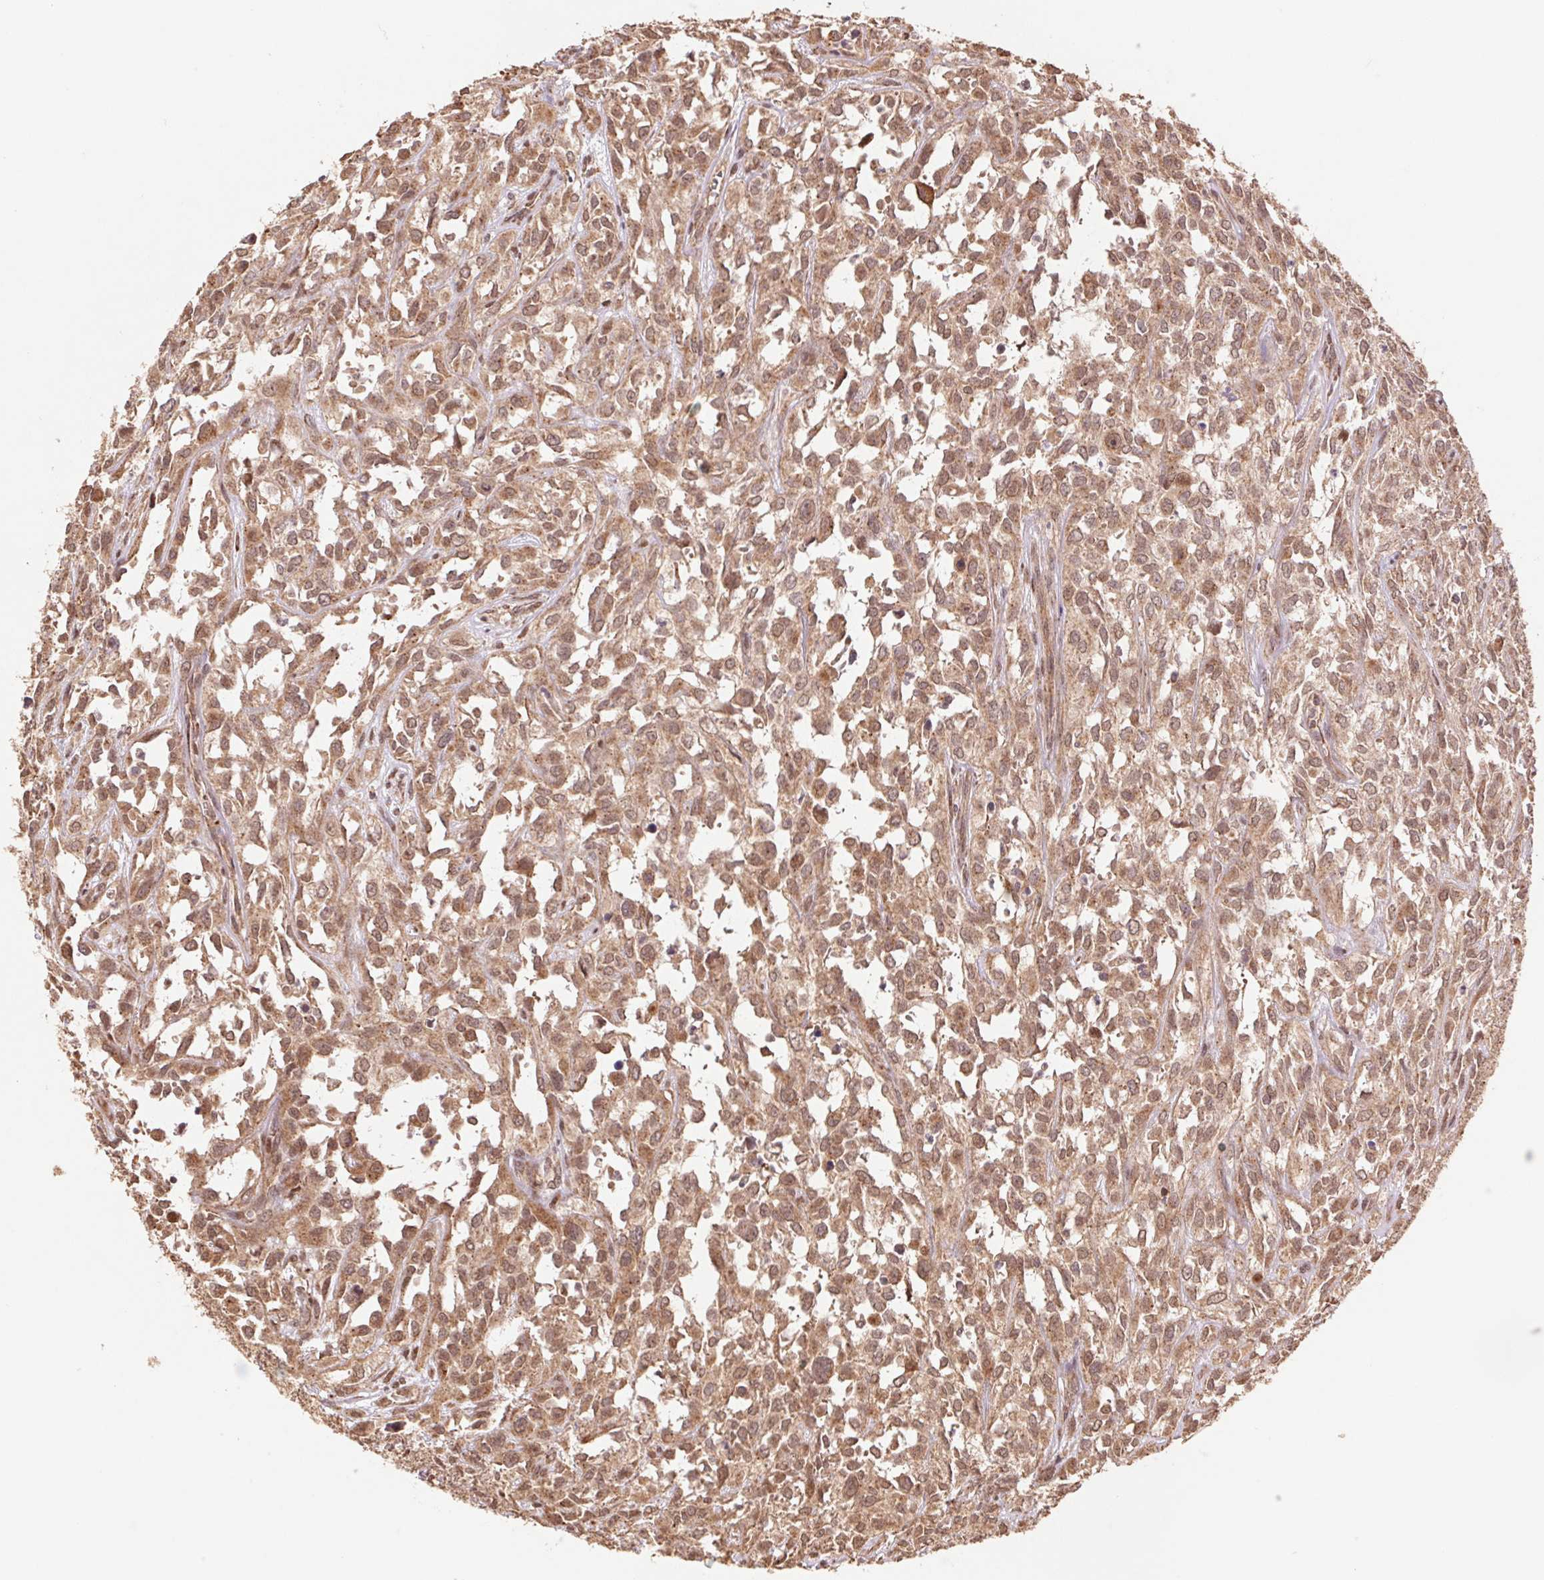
{"staining": {"intensity": "moderate", "quantity": ">75%", "location": "cytoplasmic/membranous,nuclear"}, "tissue": "urothelial cancer", "cell_type": "Tumor cells", "image_type": "cancer", "snomed": [{"axis": "morphology", "description": "Urothelial carcinoma, High grade"}, {"axis": "topography", "description": "Urinary bladder"}], "caption": "Moderate cytoplasmic/membranous and nuclear staining for a protein is seen in approximately >75% of tumor cells of urothelial cancer using immunohistochemistry (IHC).", "gene": "PDHA1", "patient": {"sex": "male", "age": 67}}